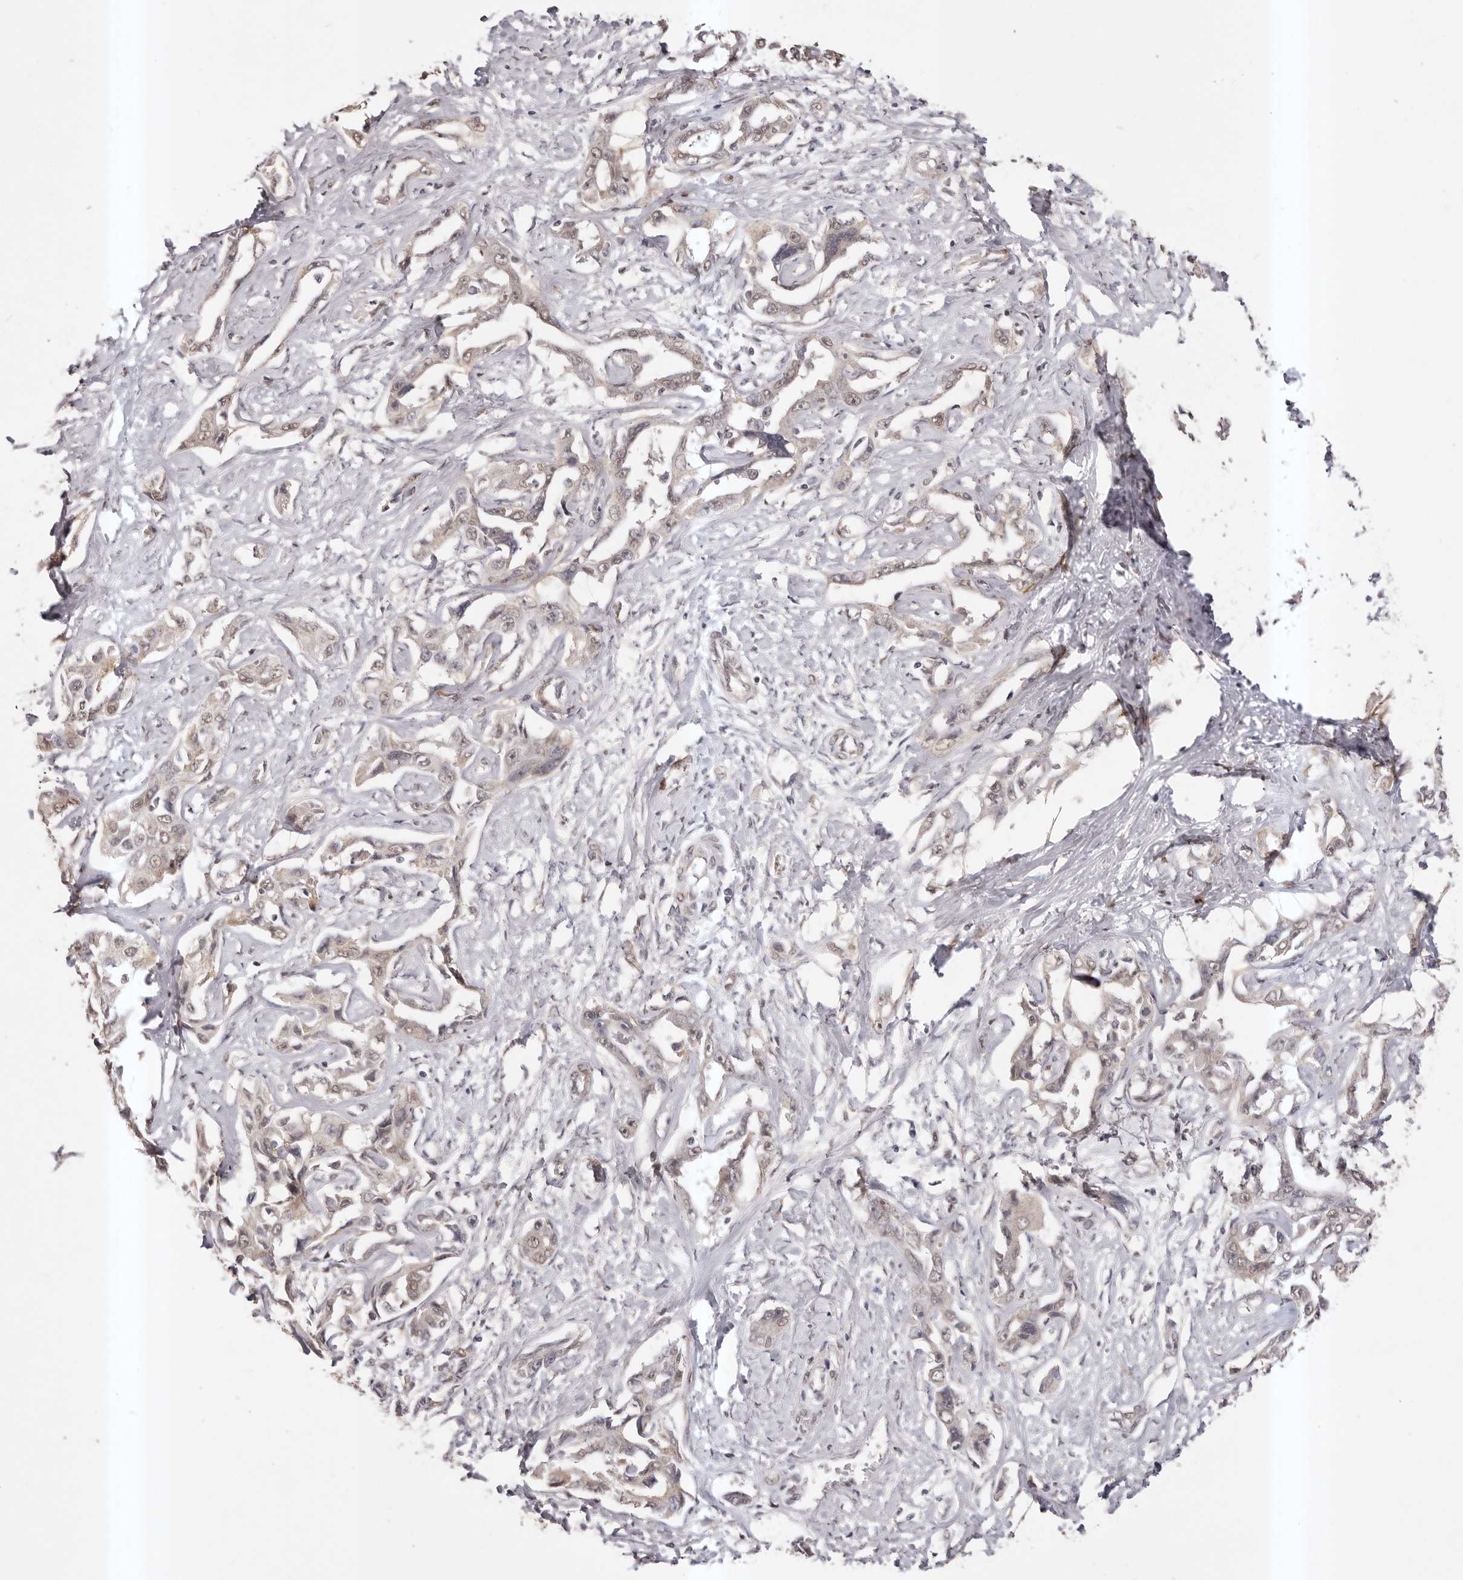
{"staining": {"intensity": "weak", "quantity": "25%-75%", "location": "nuclear"}, "tissue": "liver cancer", "cell_type": "Tumor cells", "image_type": "cancer", "snomed": [{"axis": "morphology", "description": "Cholangiocarcinoma"}, {"axis": "topography", "description": "Liver"}], "caption": "Protein staining of liver cancer tissue displays weak nuclear positivity in about 25%-75% of tumor cells.", "gene": "RPS6KA5", "patient": {"sex": "male", "age": 59}}